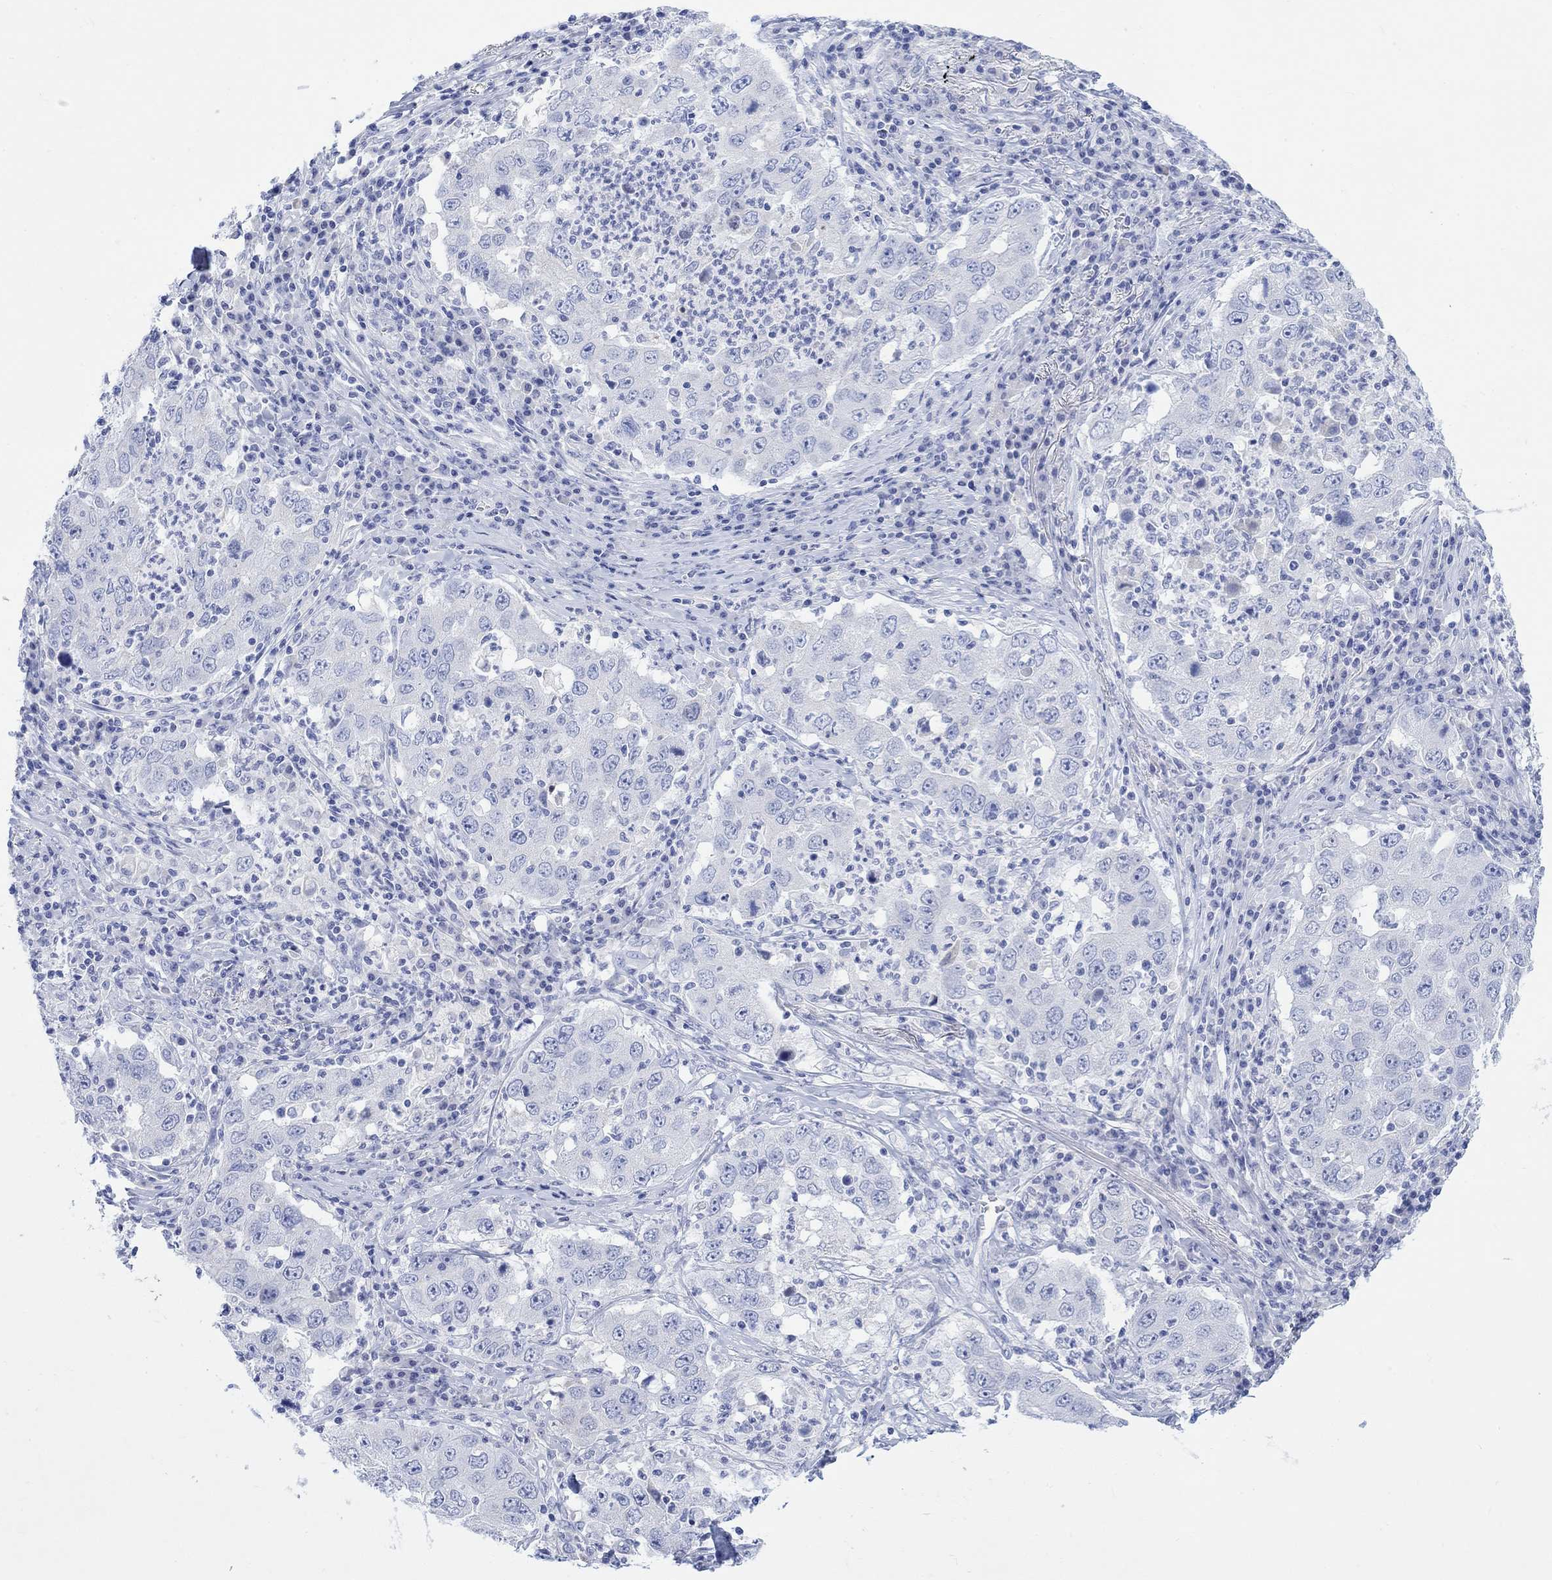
{"staining": {"intensity": "negative", "quantity": "none", "location": "none"}, "tissue": "lung cancer", "cell_type": "Tumor cells", "image_type": "cancer", "snomed": [{"axis": "morphology", "description": "Adenocarcinoma, NOS"}, {"axis": "topography", "description": "Lung"}], "caption": "This is a image of IHC staining of lung cancer, which shows no positivity in tumor cells.", "gene": "CALCA", "patient": {"sex": "male", "age": 73}}